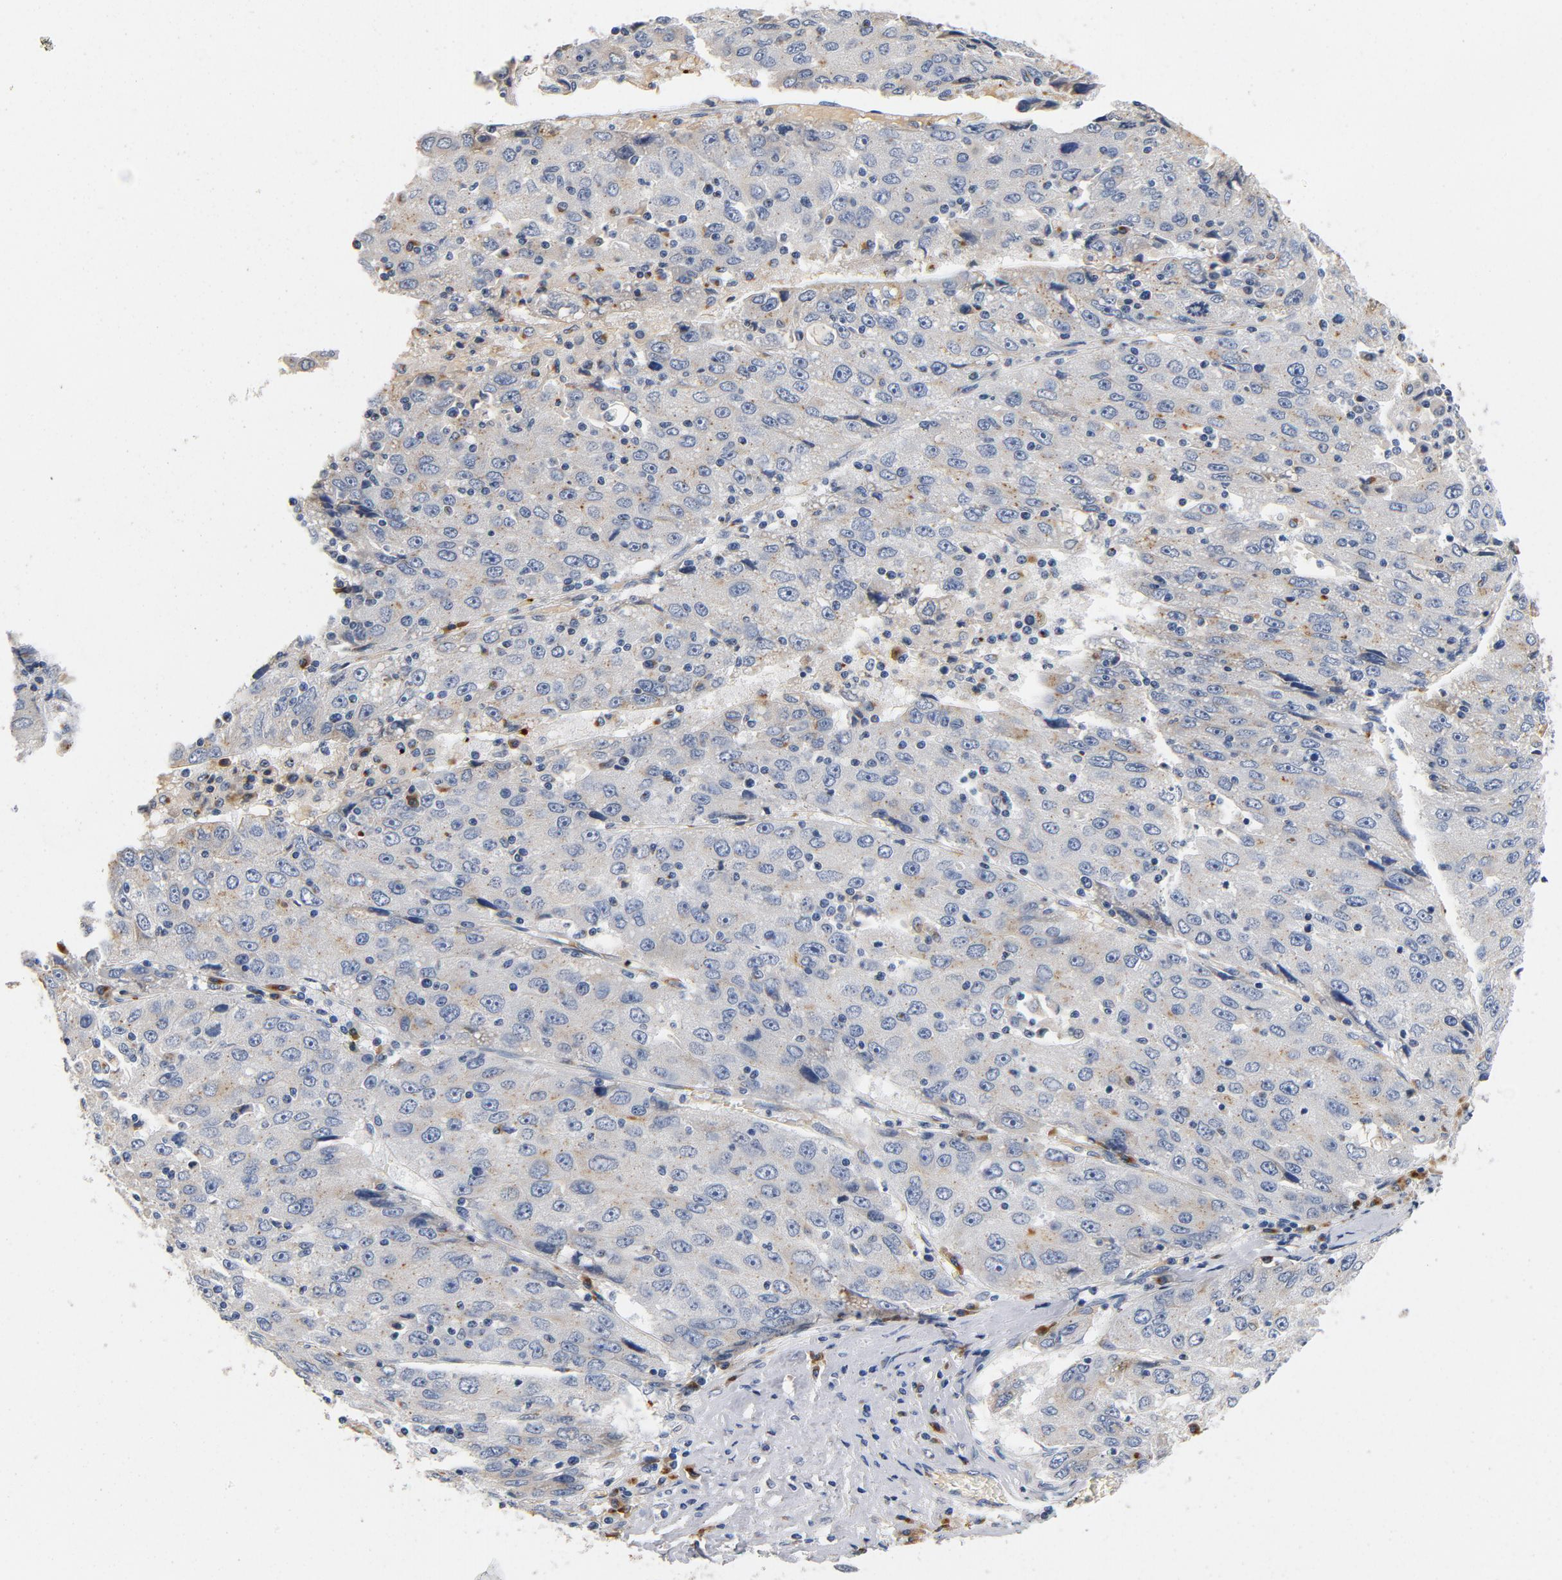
{"staining": {"intensity": "negative", "quantity": "none", "location": "none"}, "tissue": "liver cancer", "cell_type": "Tumor cells", "image_type": "cancer", "snomed": [{"axis": "morphology", "description": "Carcinoma, Hepatocellular, NOS"}, {"axis": "topography", "description": "Liver"}], "caption": "Tumor cells show no significant staining in hepatocellular carcinoma (liver).", "gene": "LMAN2", "patient": {"sex": "male", "age": 49}}